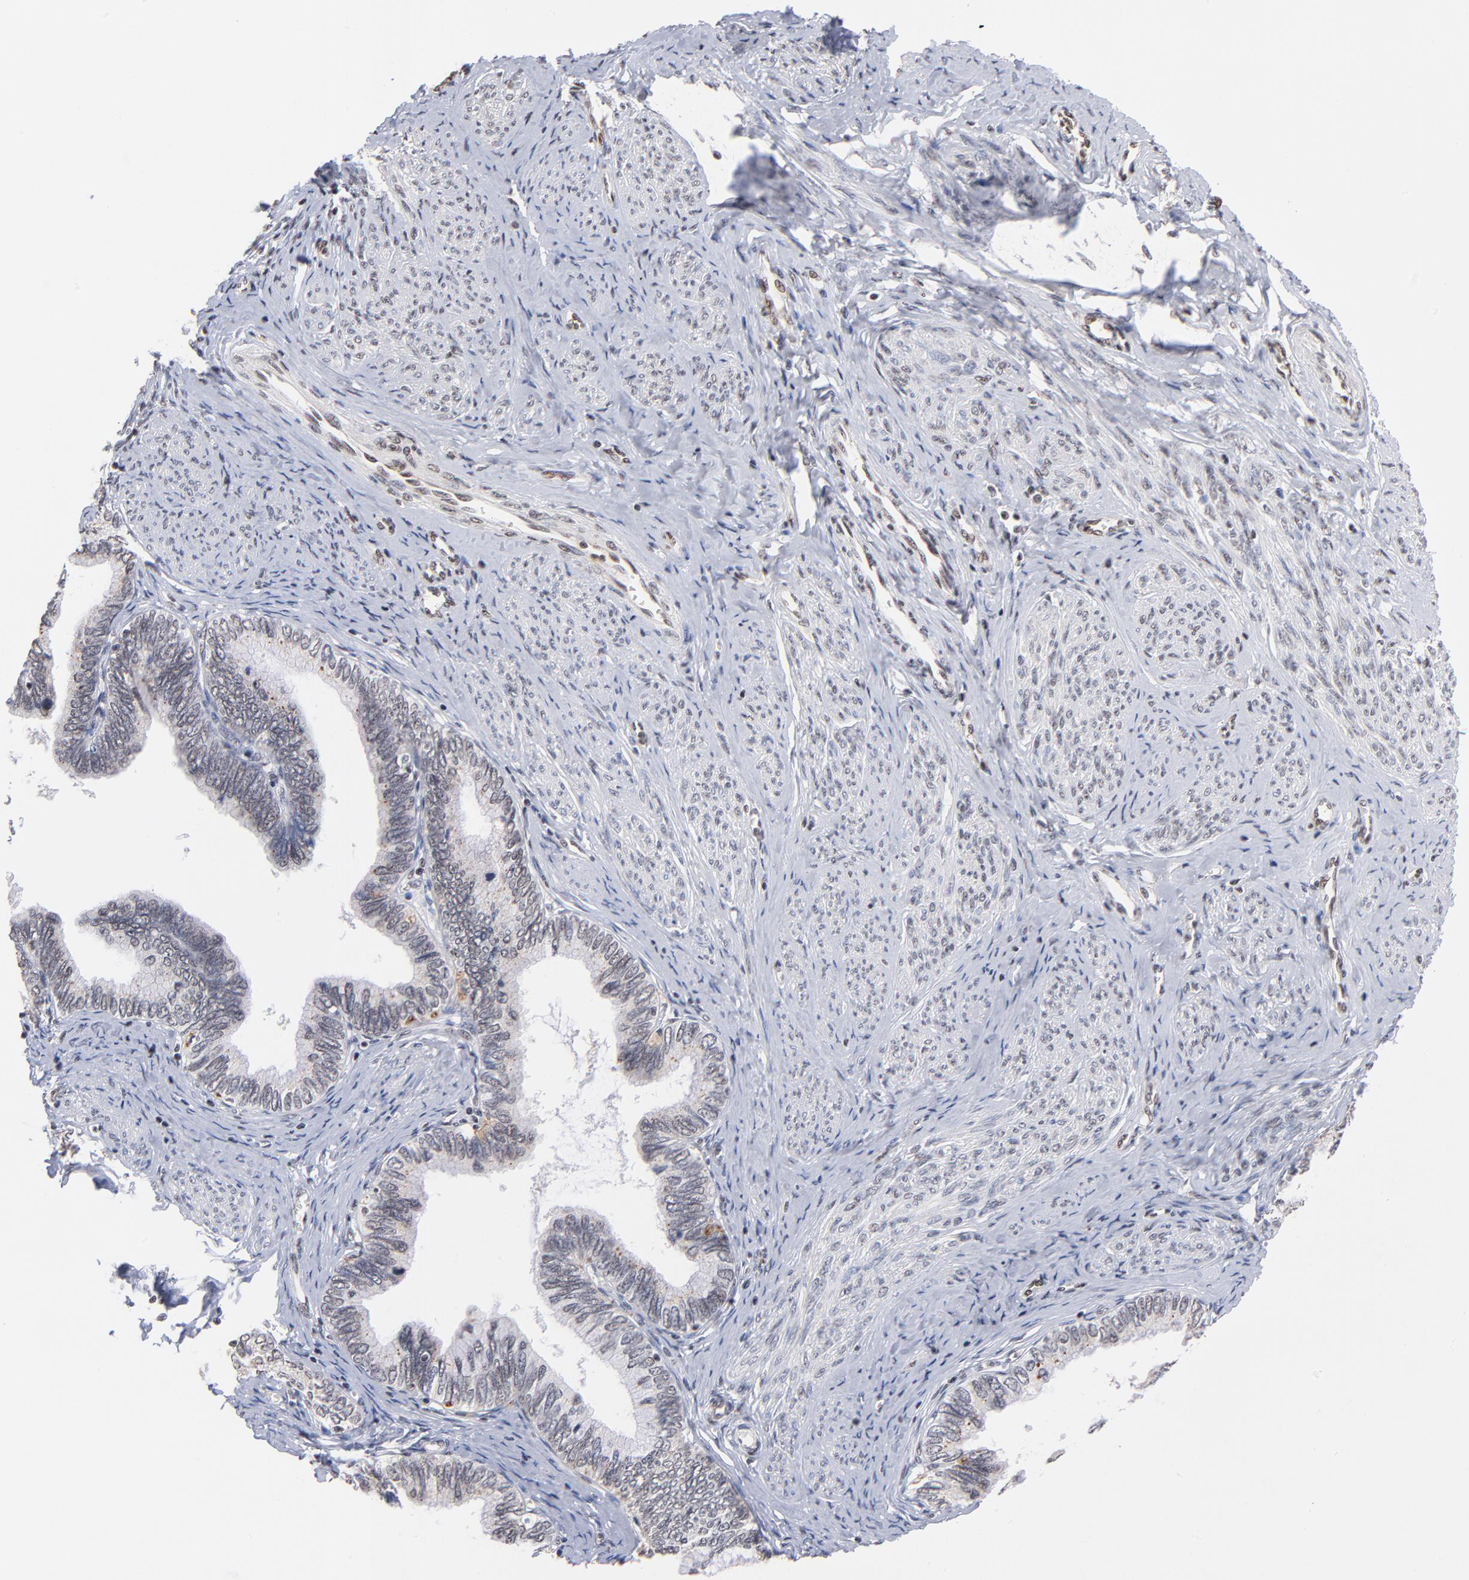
{"staining": {"intensity": "negative", "quantity": "none", "location": "none"}, "tissue": "cervical cancer", "cell_type": "Tumor cells", "image_type": "cancer", "snomed": [{"axis": "morphology", "description": "Adenocarcinoma, NOS"}, {"axis": "topography", "description": "Cervix"}], "caption": "There is no significant staining in tumor cells of cervical adenocarcinoma. The staining is performed using DAB brown chromogen with nuclei counter-stained in using hematoxylin.", "gene": "GABPA", "patient": {"sex": "female", "age": 49}}